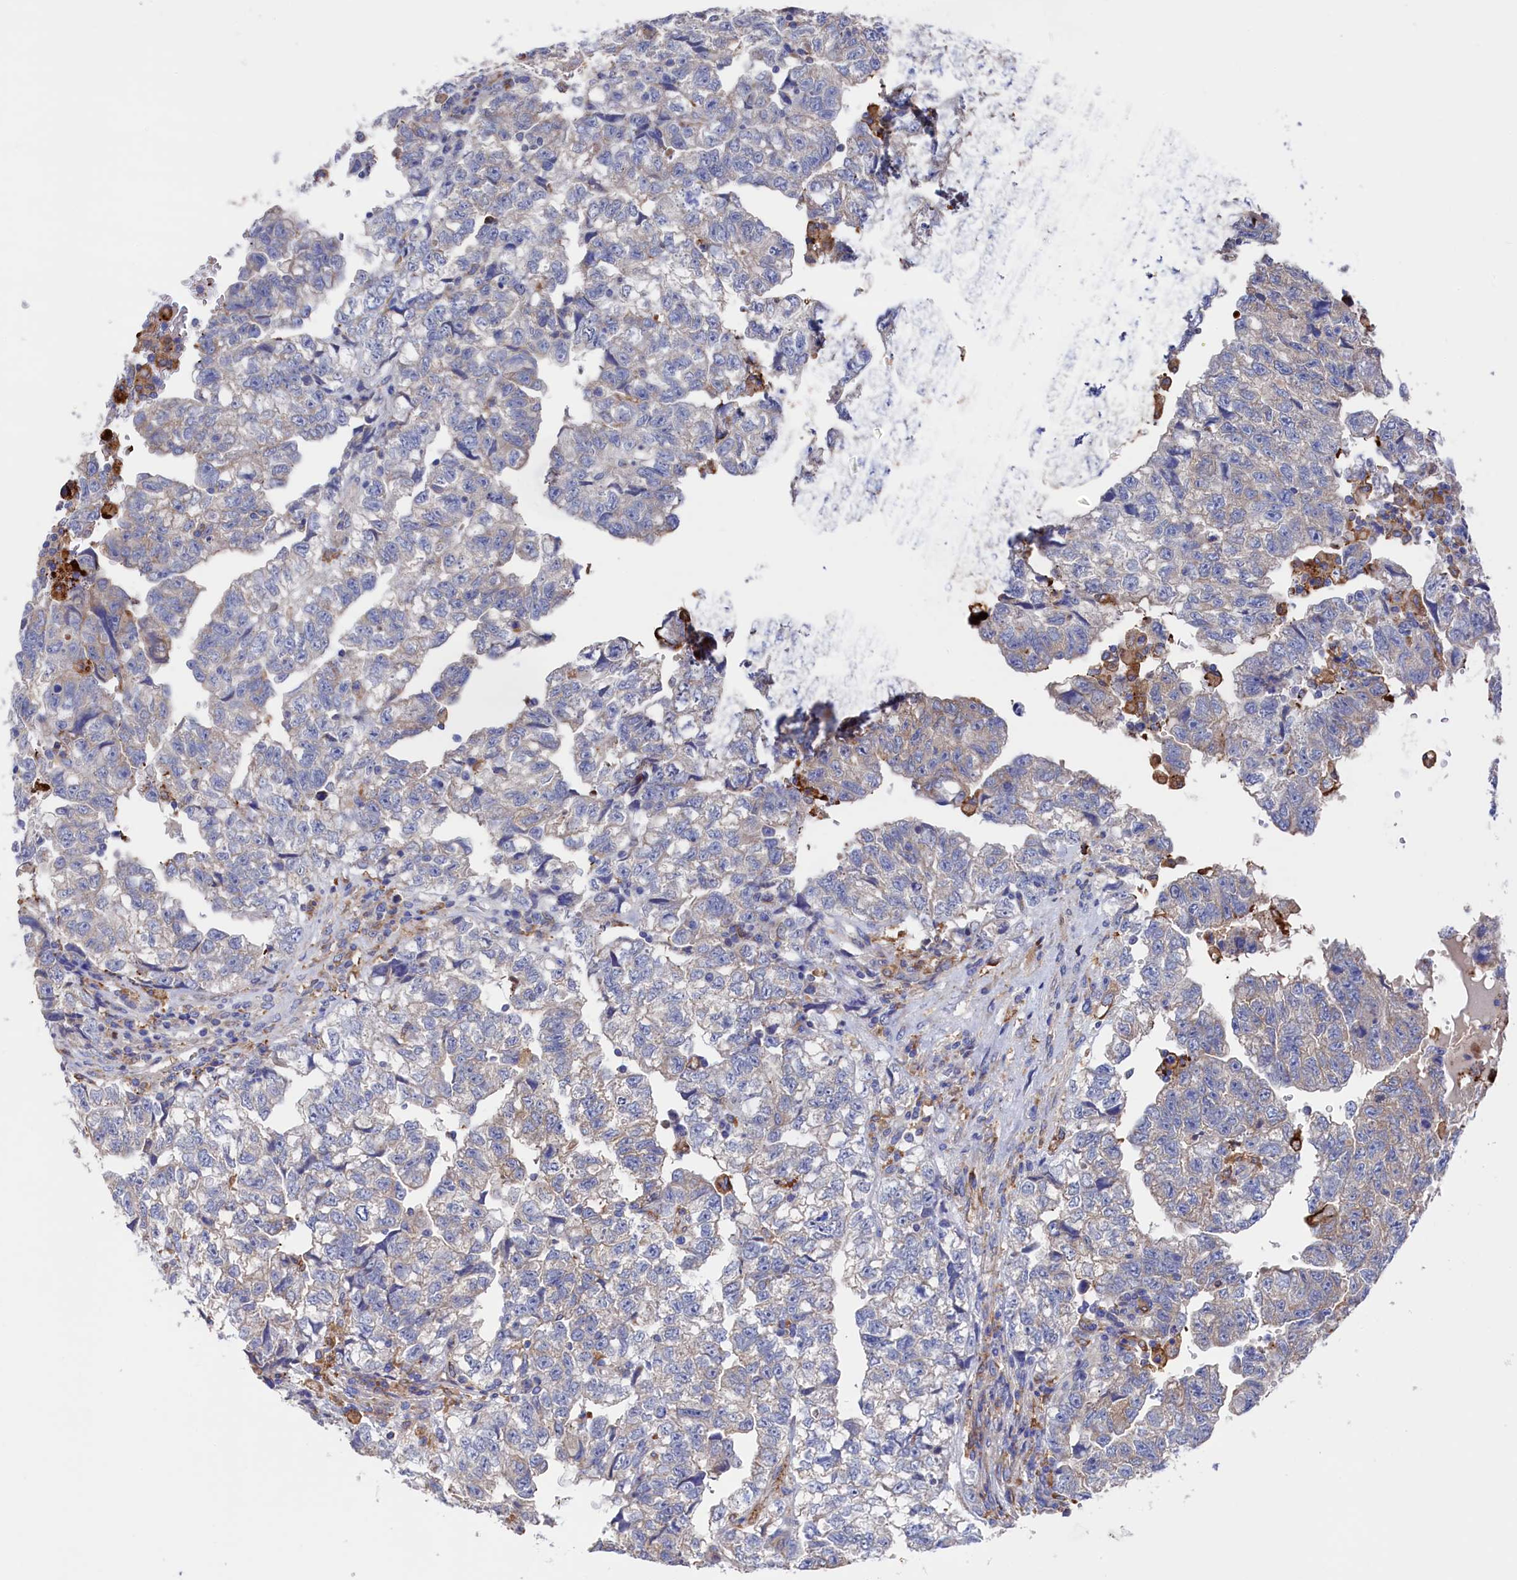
{"staining": {"intensity": "negative", "quantity": "none", "location": "none"}, "tissue": "testis cancer", "cell_type": "Tumor cells", "image_type": "cancer", "snomed": [{"axis": "morphology", "description": "Carcinoma, Embryonal, NOS"}, {"axis": "topography", "description": "Testis"}], "caption": "Tumor cells are negative for brown protein staining in embryonal carcinoma (testis). (DAB (3,3'-diaminobenzidine) IHC with hematoxylin counter stain).", "gene": "C12orf73", "patient": {"sex": "male", "age": 36}}